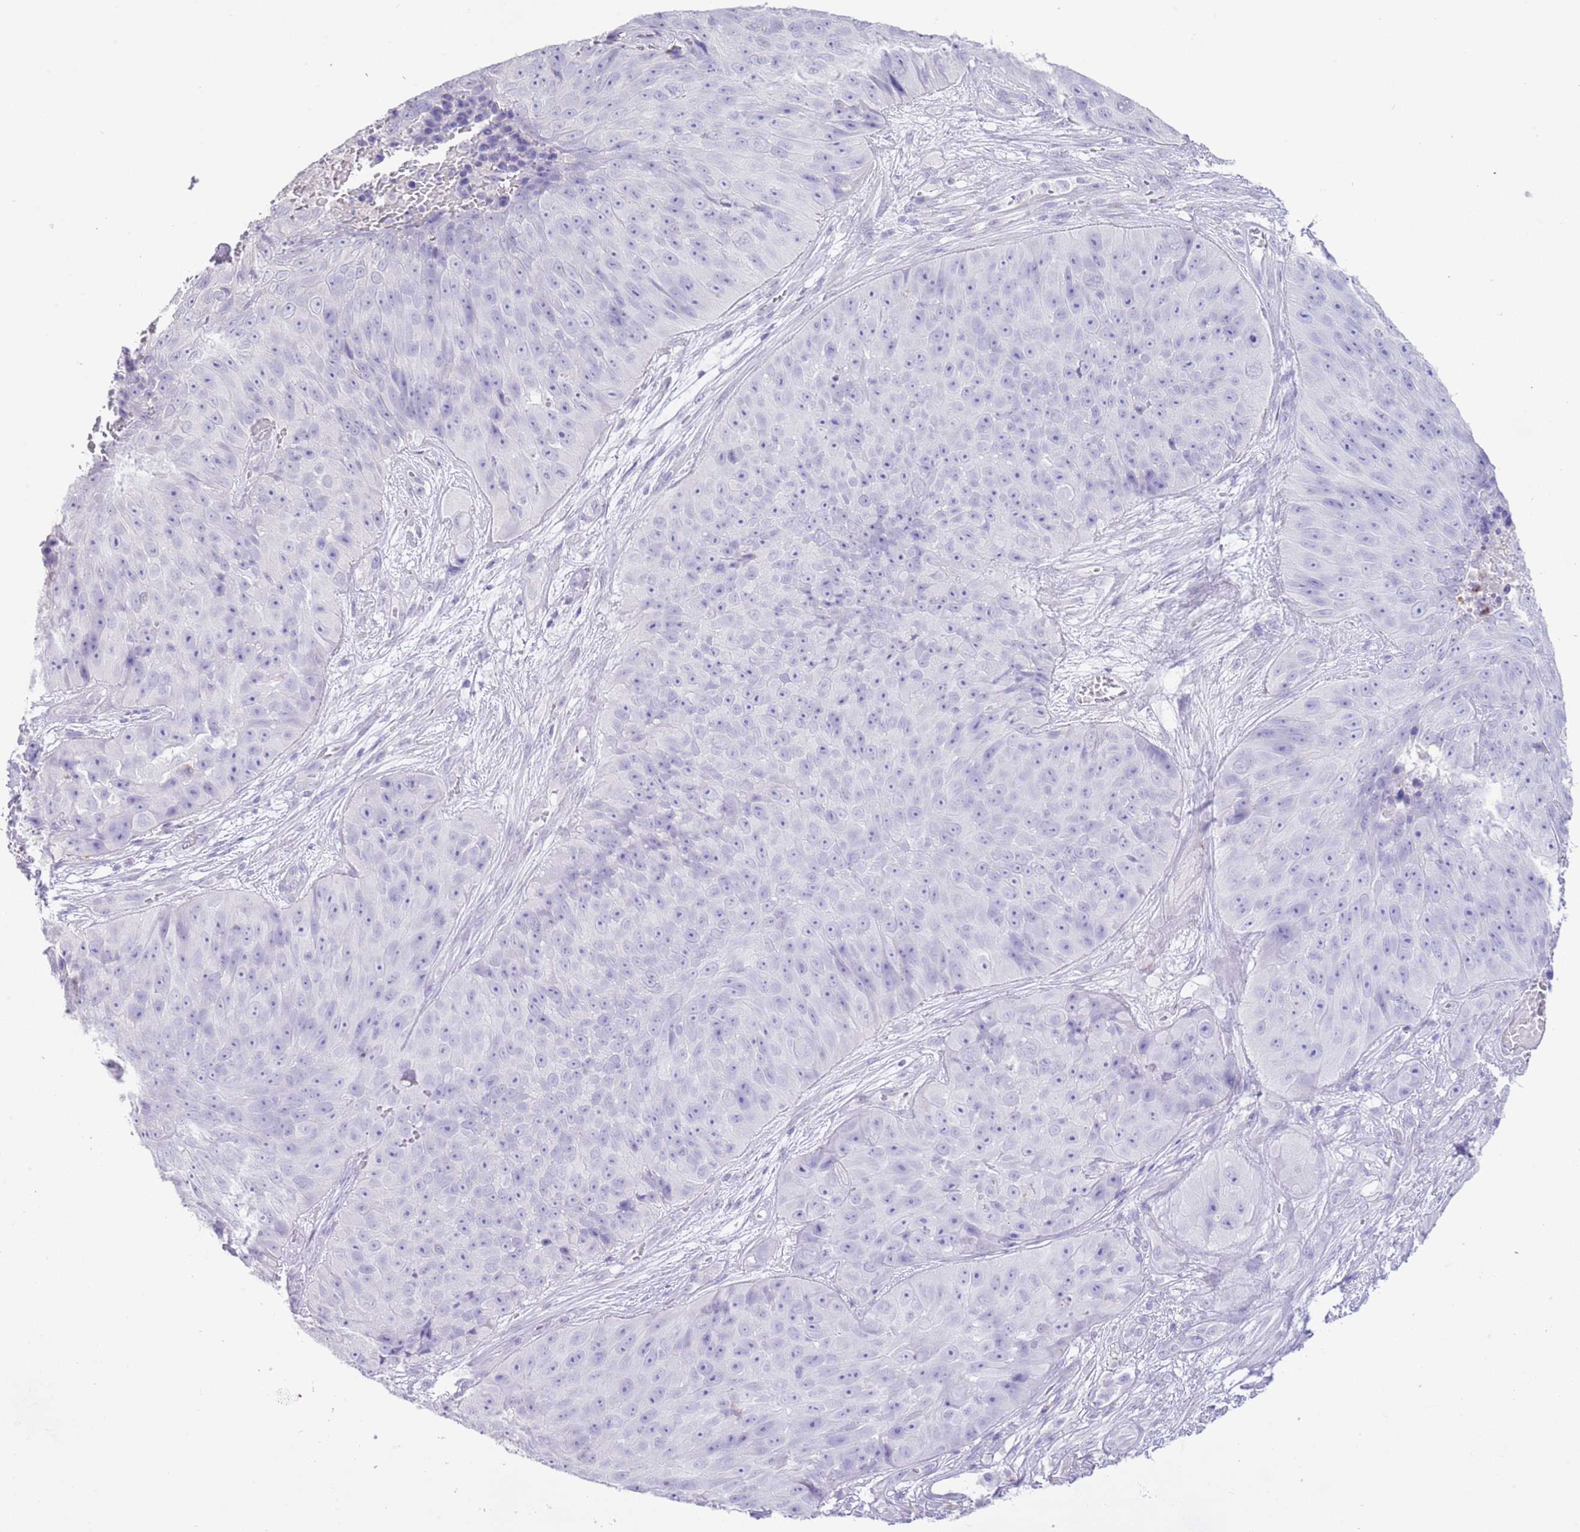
{"staining": {"intensity": "negative", "quantity": "none", "location": "none"}, "tissue": "skin cancer", "cell_type": "Tumor cells", "image_type": "cancer", "snomed": [{"axis": "morphology", "description": "Squamous cell carcinoma, NOS"}, {"axis": "topography", "description": "Skin"}], "caption": "The micrograph demonstrates no staining of tumor cells in squamous cell carcinoma (skin). (IHC, brightfield microscopy, high magnification).", "gene": "OR2Z1", "patient": {"sex": "female", "age": 87}}